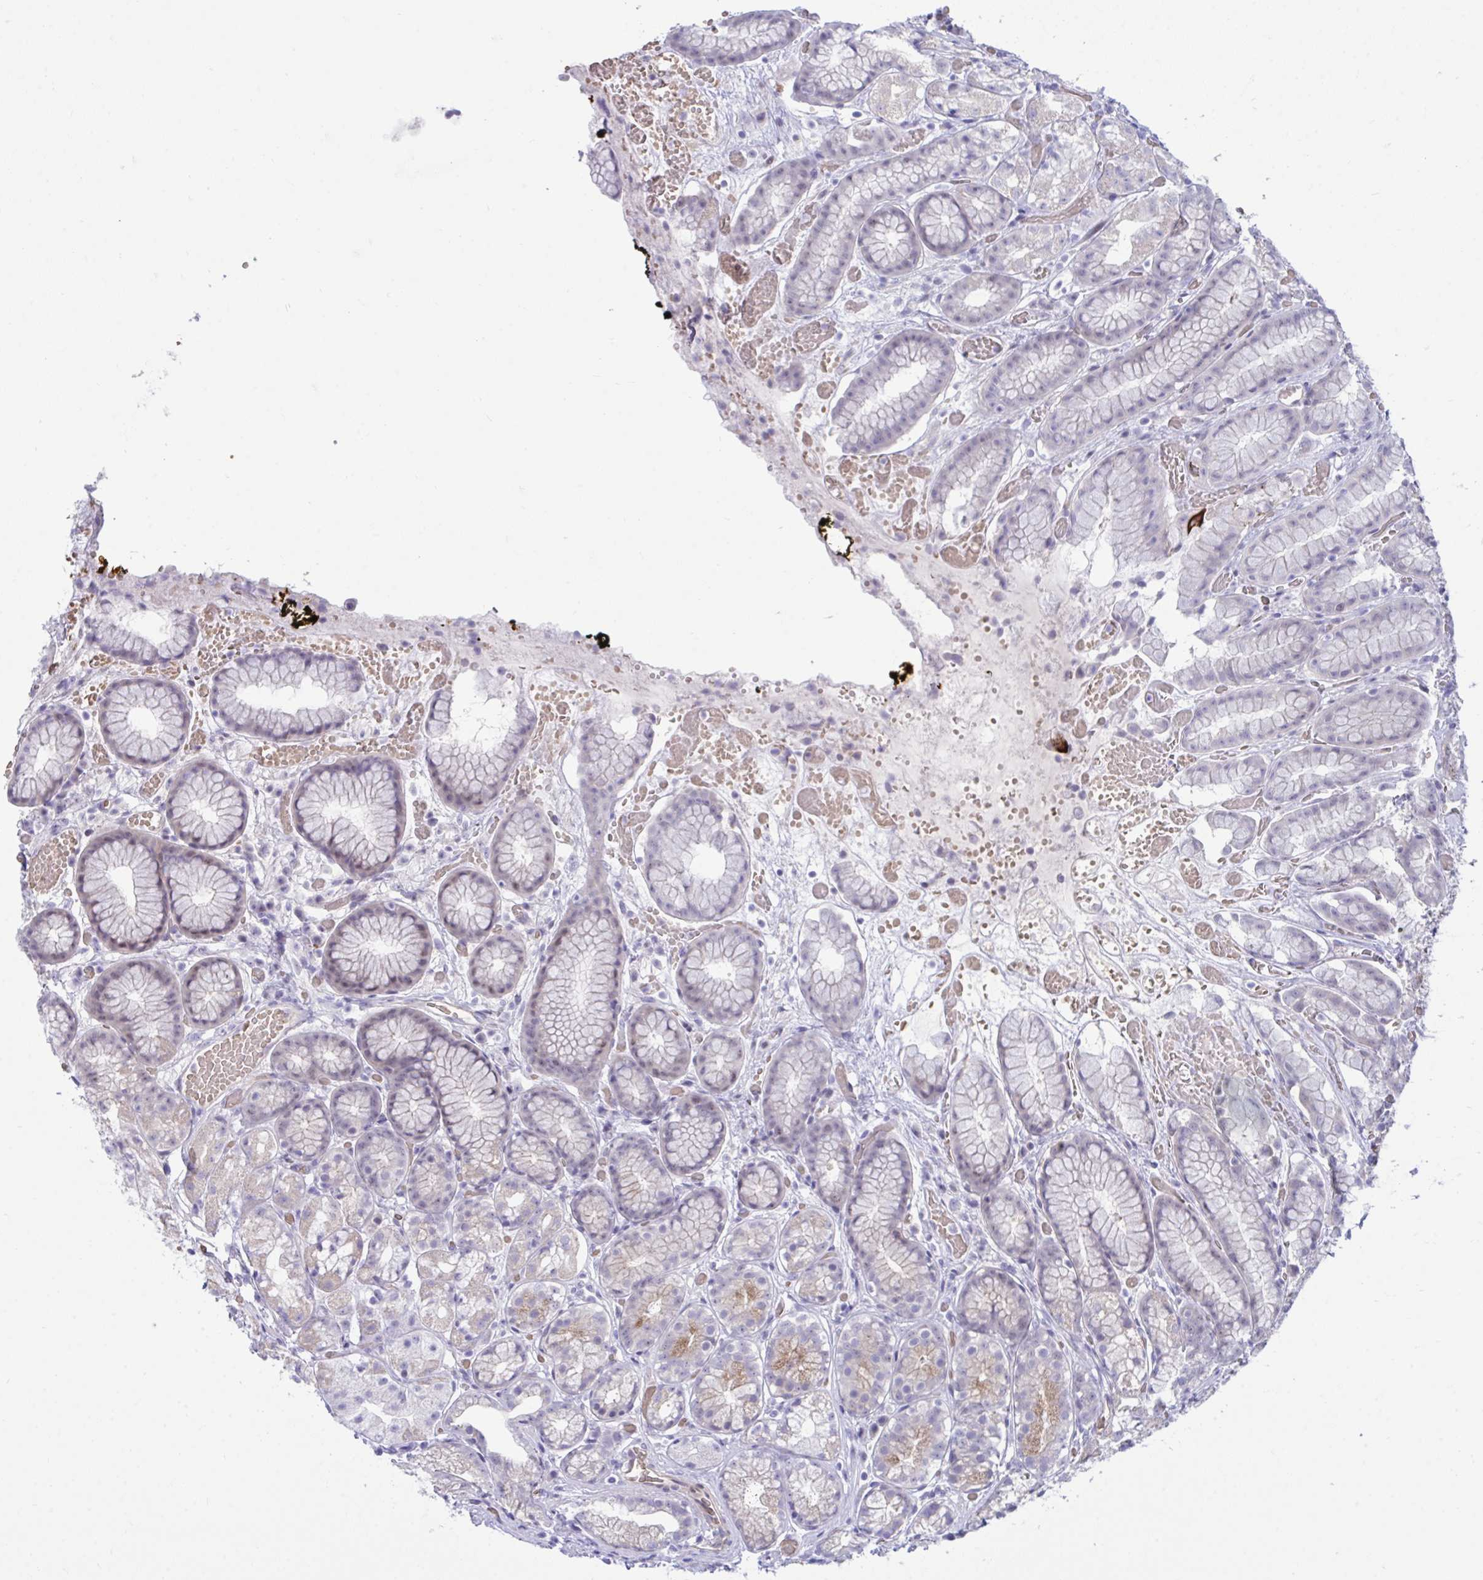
{"staining": {"intensity": "weak", "quantity": "<25%", "location": "cytoplasmic/membranous,nuclear"}, "tissue": "stomach", "cell_type": "Glandular cells", "image_type": "normal", "snomed": [{"axis": "morphology", "description": "Normal tissue, NOS"}, {"axis": "topography", "description": "Smooth muscle"}, {"axis": "topography", "description": "Stomach"}], "caption": "High magnification brightfield microscopy of benign stomach stained with DAB (3,3'-diaminobenzidine) (brown) and counterstained with hematoxylin (blue): glandular cells show no significant expression. (DAB immunohistochemistry (IHC) visualized using brightfield microscopy, high magnification).", "gene": "CENPQ", "patient": {"sex": "male", "age": 70}}